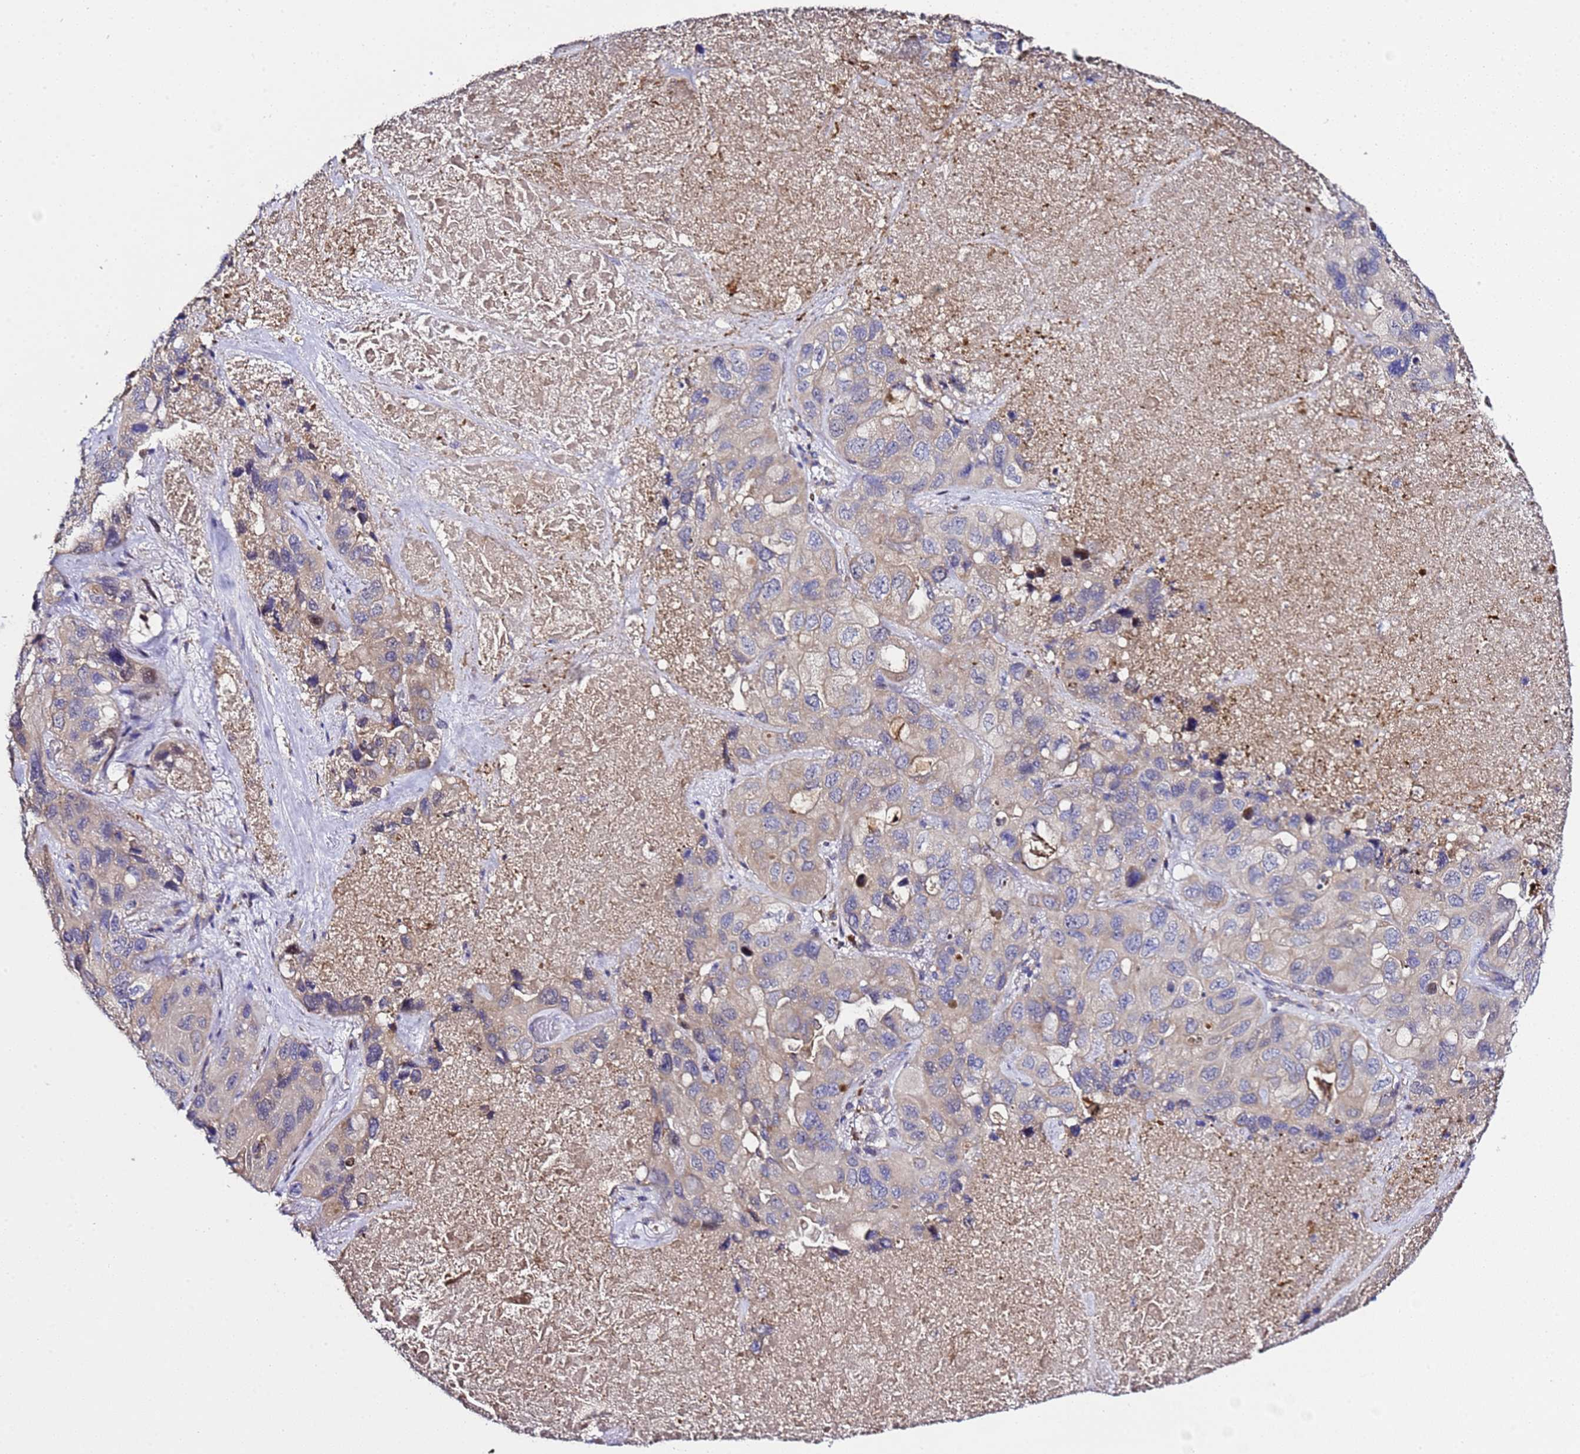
{"staining": {"intensity": "weak", "quantity": "<25%", "location": "cytoplasmic/membranous"}, "tissue": "lung cancer", "cell_type": "Tumor cells", "image_type": "cancer", "snomed": [{"axis": "morphology", "description": "Squamous cell carcinoma, NOS"}, {"axis": "topography", "description": "Lung"}], "caption": "A photomicrograph of lung cancer stained for a protein exhibits no brown staining in tumor cells. (Stains: DAB (3,3'-diaminobenzidine) immunohistochemistry (IHC) with hematoxylin counter stain, Microscopy: brightfield microscopy at high magnification).", "gene": "ALG3", "patient": {"sex": "female", "age": 73}}